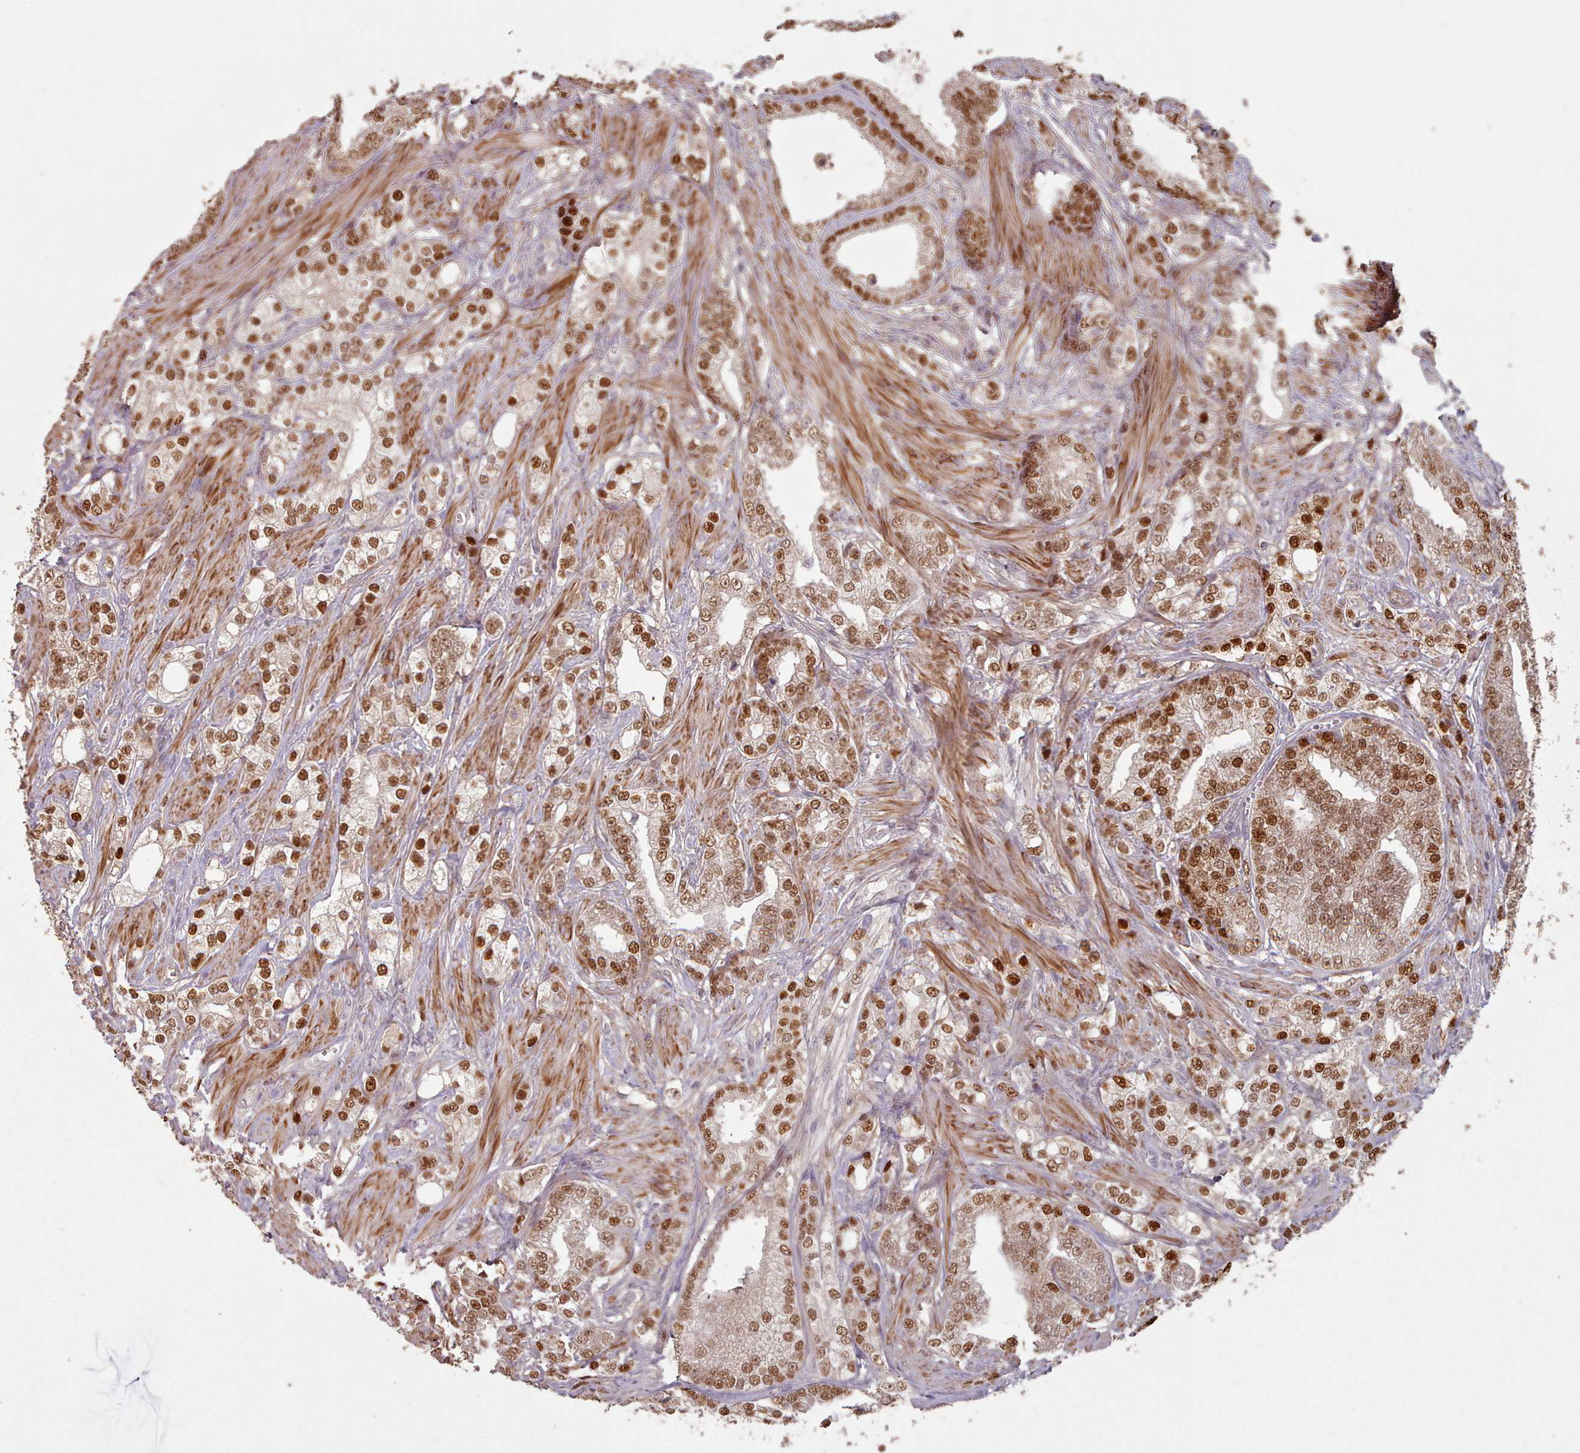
{"staining": {"intensity": "strong", "quantity": ">75%", "location": "nuclear"}, "tissue": "prostate cancer", "cell_type": "Tumor cells", "image_type": "cancer", "snomed": [{"axis": "morphology", "description": "Adenocarcinoma, High grade"}, {"axis": "topography", "description": "Prostate"}], "caption": "Tumor cells exhibit high levels of strong nuclear expression in approximately >75% of cells in human adenocarcinoma (high-grade) (prostate).", "gene": "ERCC6L", "patient": {"sex": "male", "age": 50}}